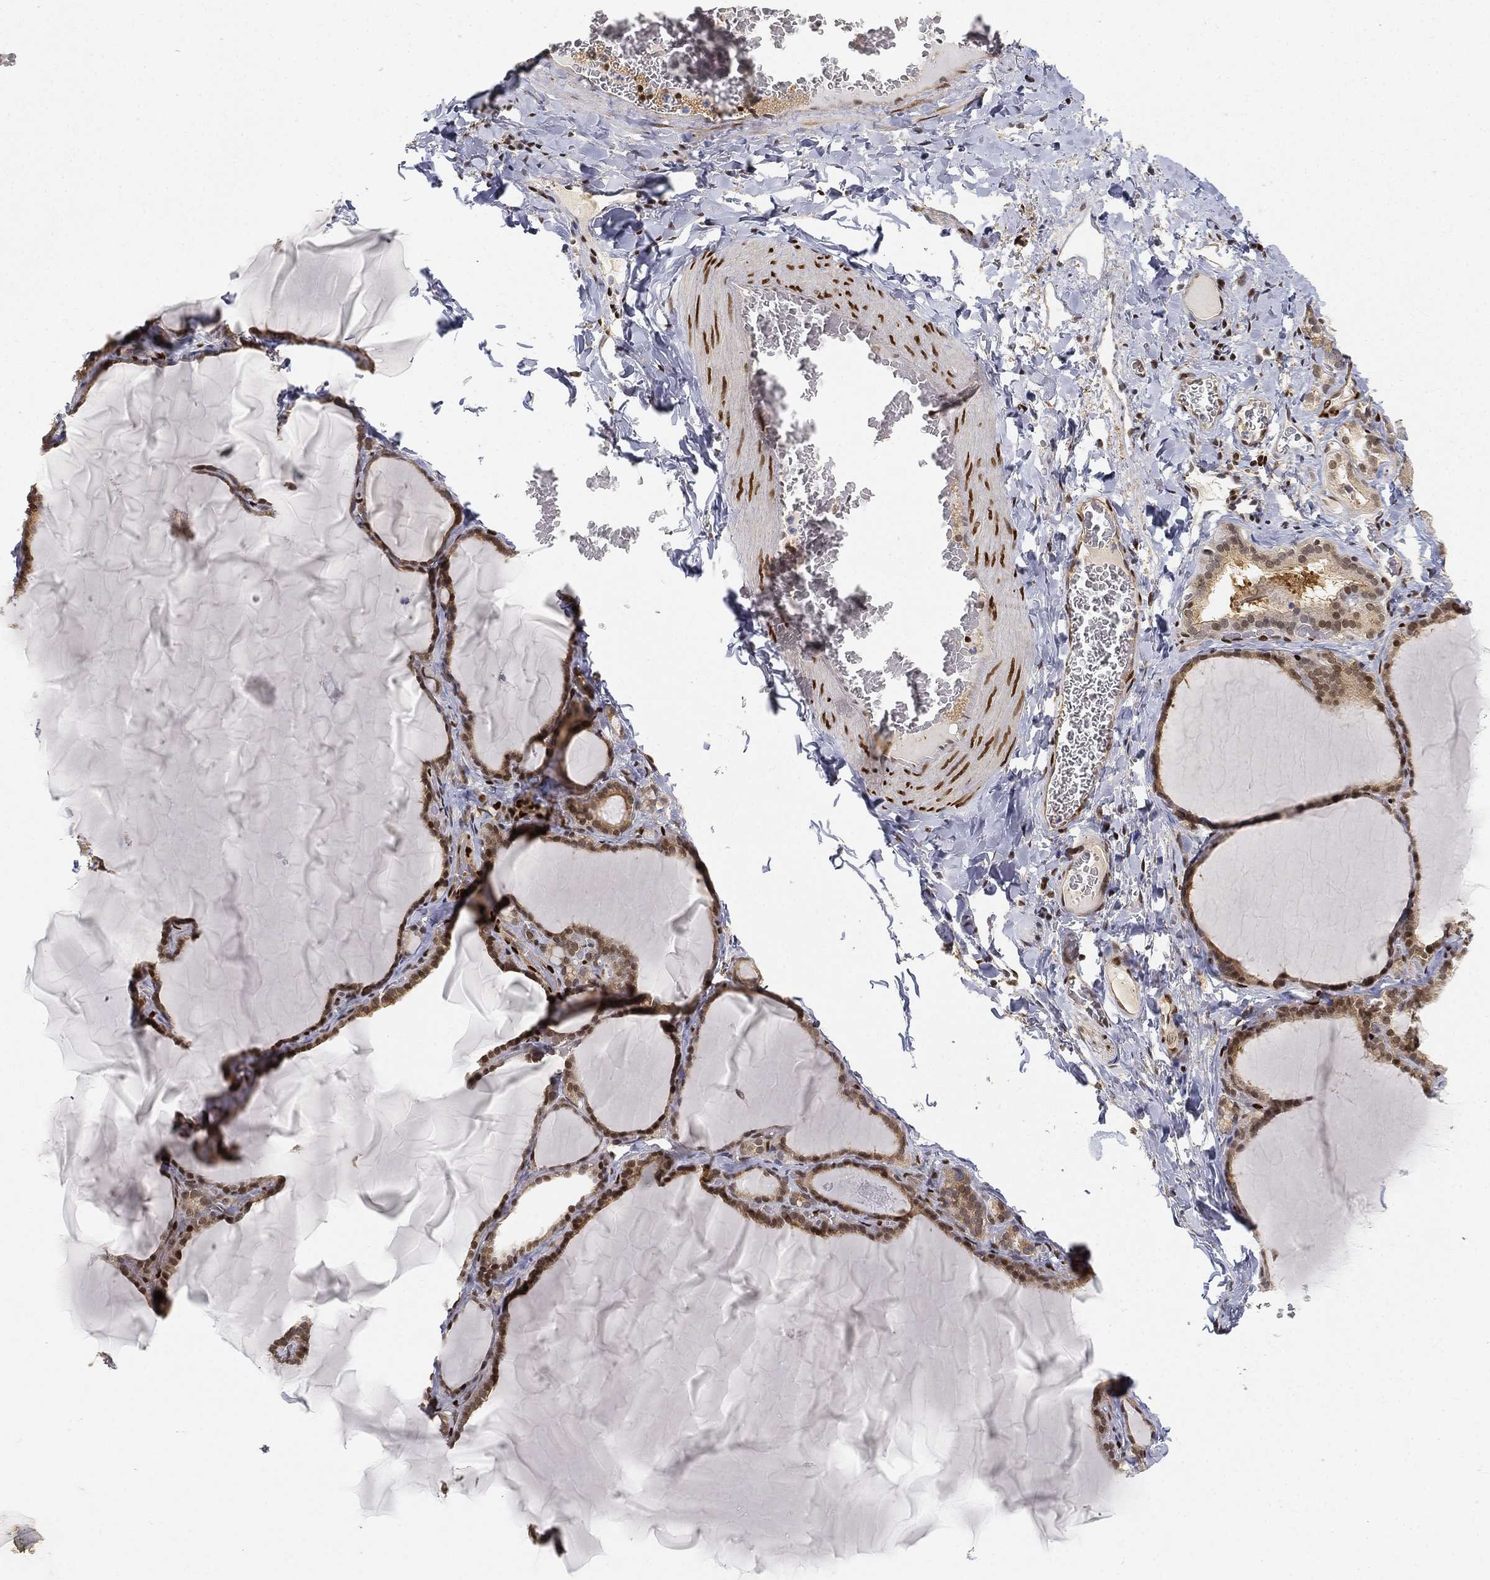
{"staining": {"intensity": "strong", "quantity": ">75%", "location": "nuclear"}, "tissue": "thyroid gland", "cell_type": "Glandular cells", "image_type": "normal", "snomed": [{"axis": "morphology", "description": "Normal tissue, NOS"}, {"axis": "morphology", "description": "Hyperplasia, NOS"}, {"axis": "topography", "description": "Thyroid gland"}], "caption": "Thyroid gland stained with DAB (3,3'-diaminobenzidine) IHC demonstrates high levels of strong nuclear expression in approximately >75% of glandular cells.", "gene": "CRTC3", "patient": {"sex": "female", "age": 27}}